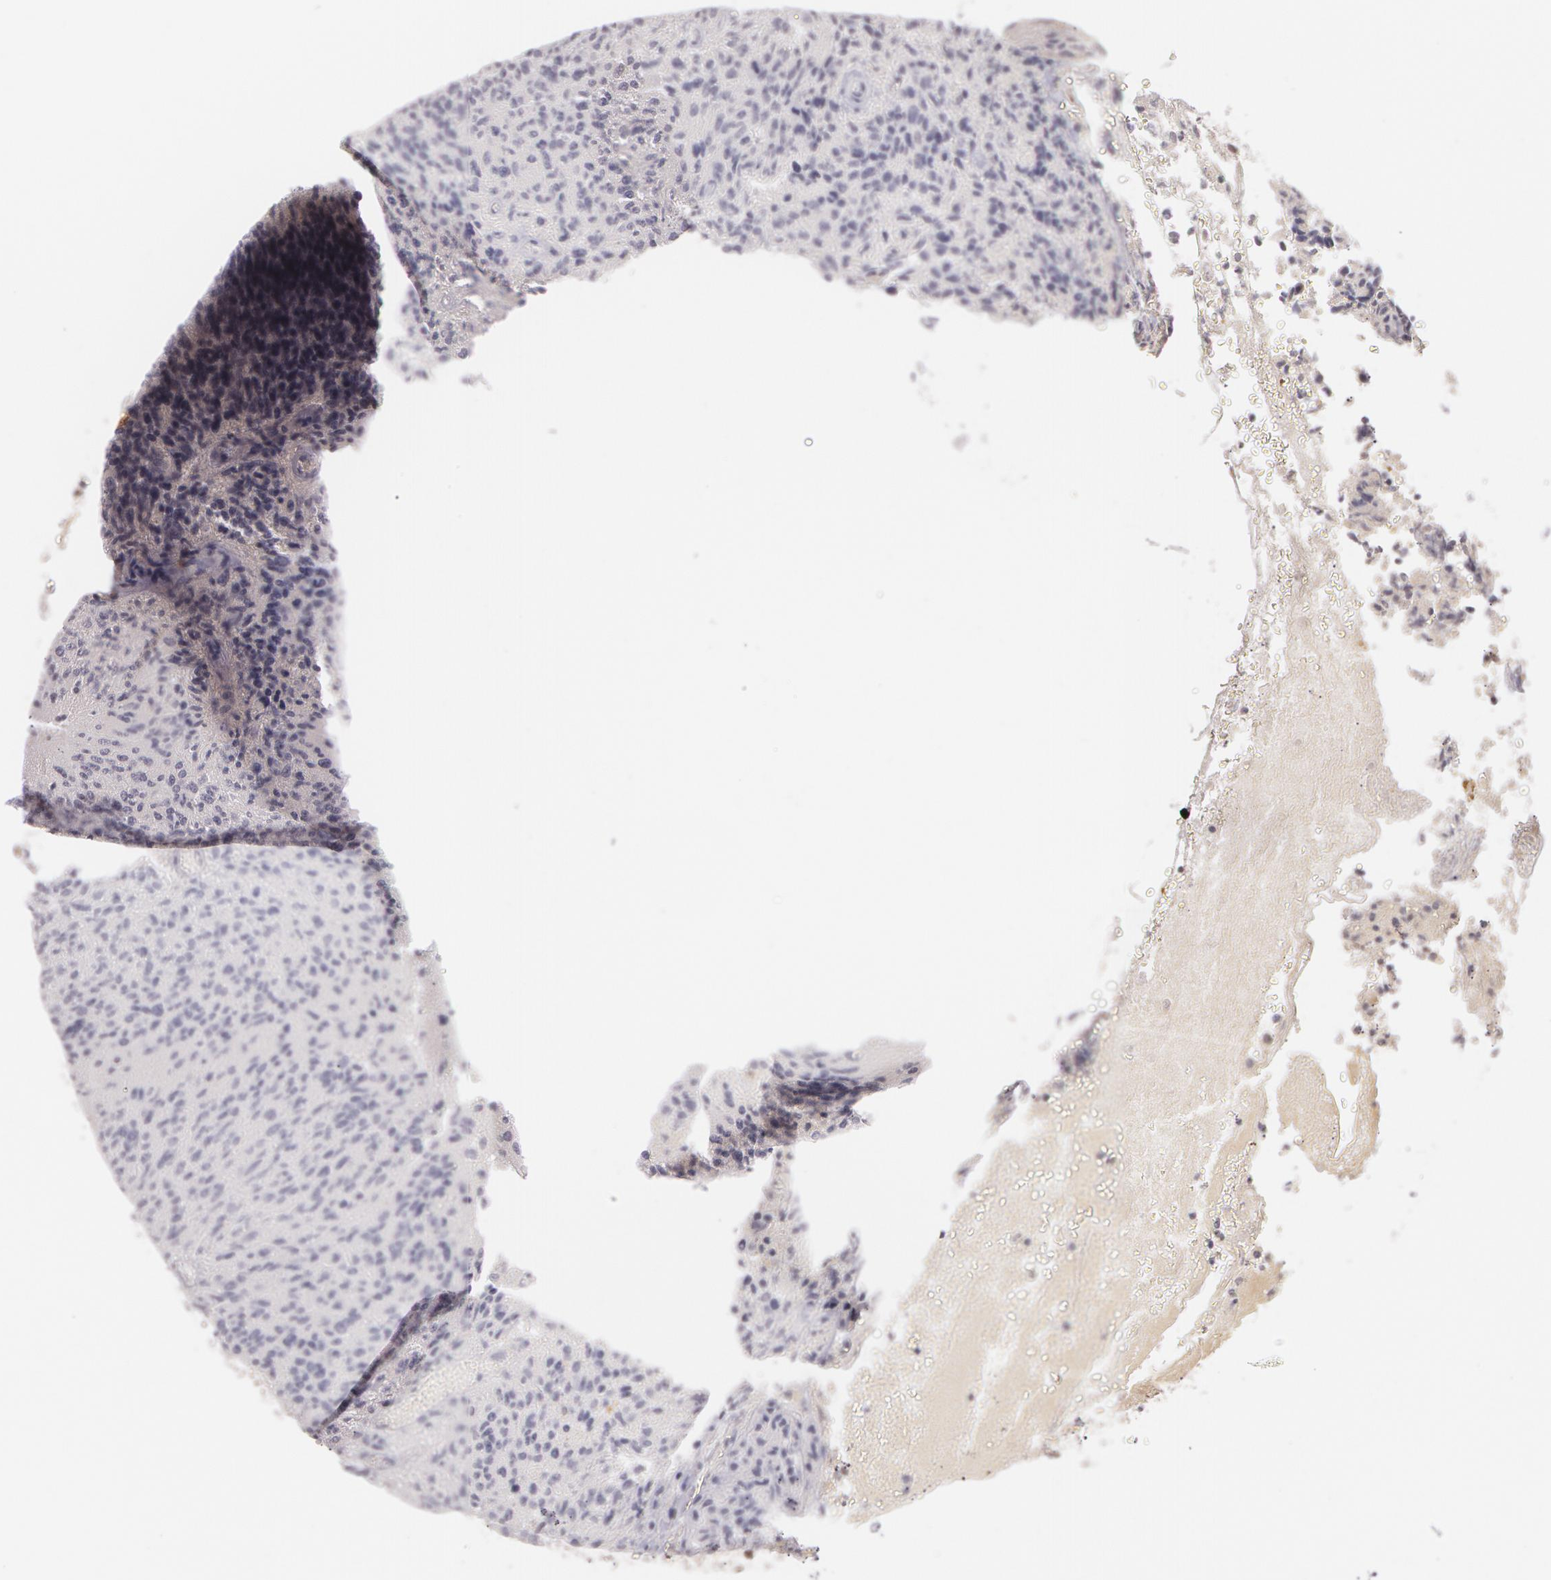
{"staining": {"intensity": "negative", "quantity": "none", "location": "none"}, "tissue": "glioma", "cell_type": "Tumor cells", "image_type": "cancer", "snomed": [{"axis": "morphology", "description": "Glioma, malignant, High grade"}, {"axis": "topography", "description": "Brain"}], "caption": "Glioma was stained to show a protein in brown. There is no significant expression in tumor cells.", "gene": "LBP", "patient": {"sex": "male", "age": 36}}